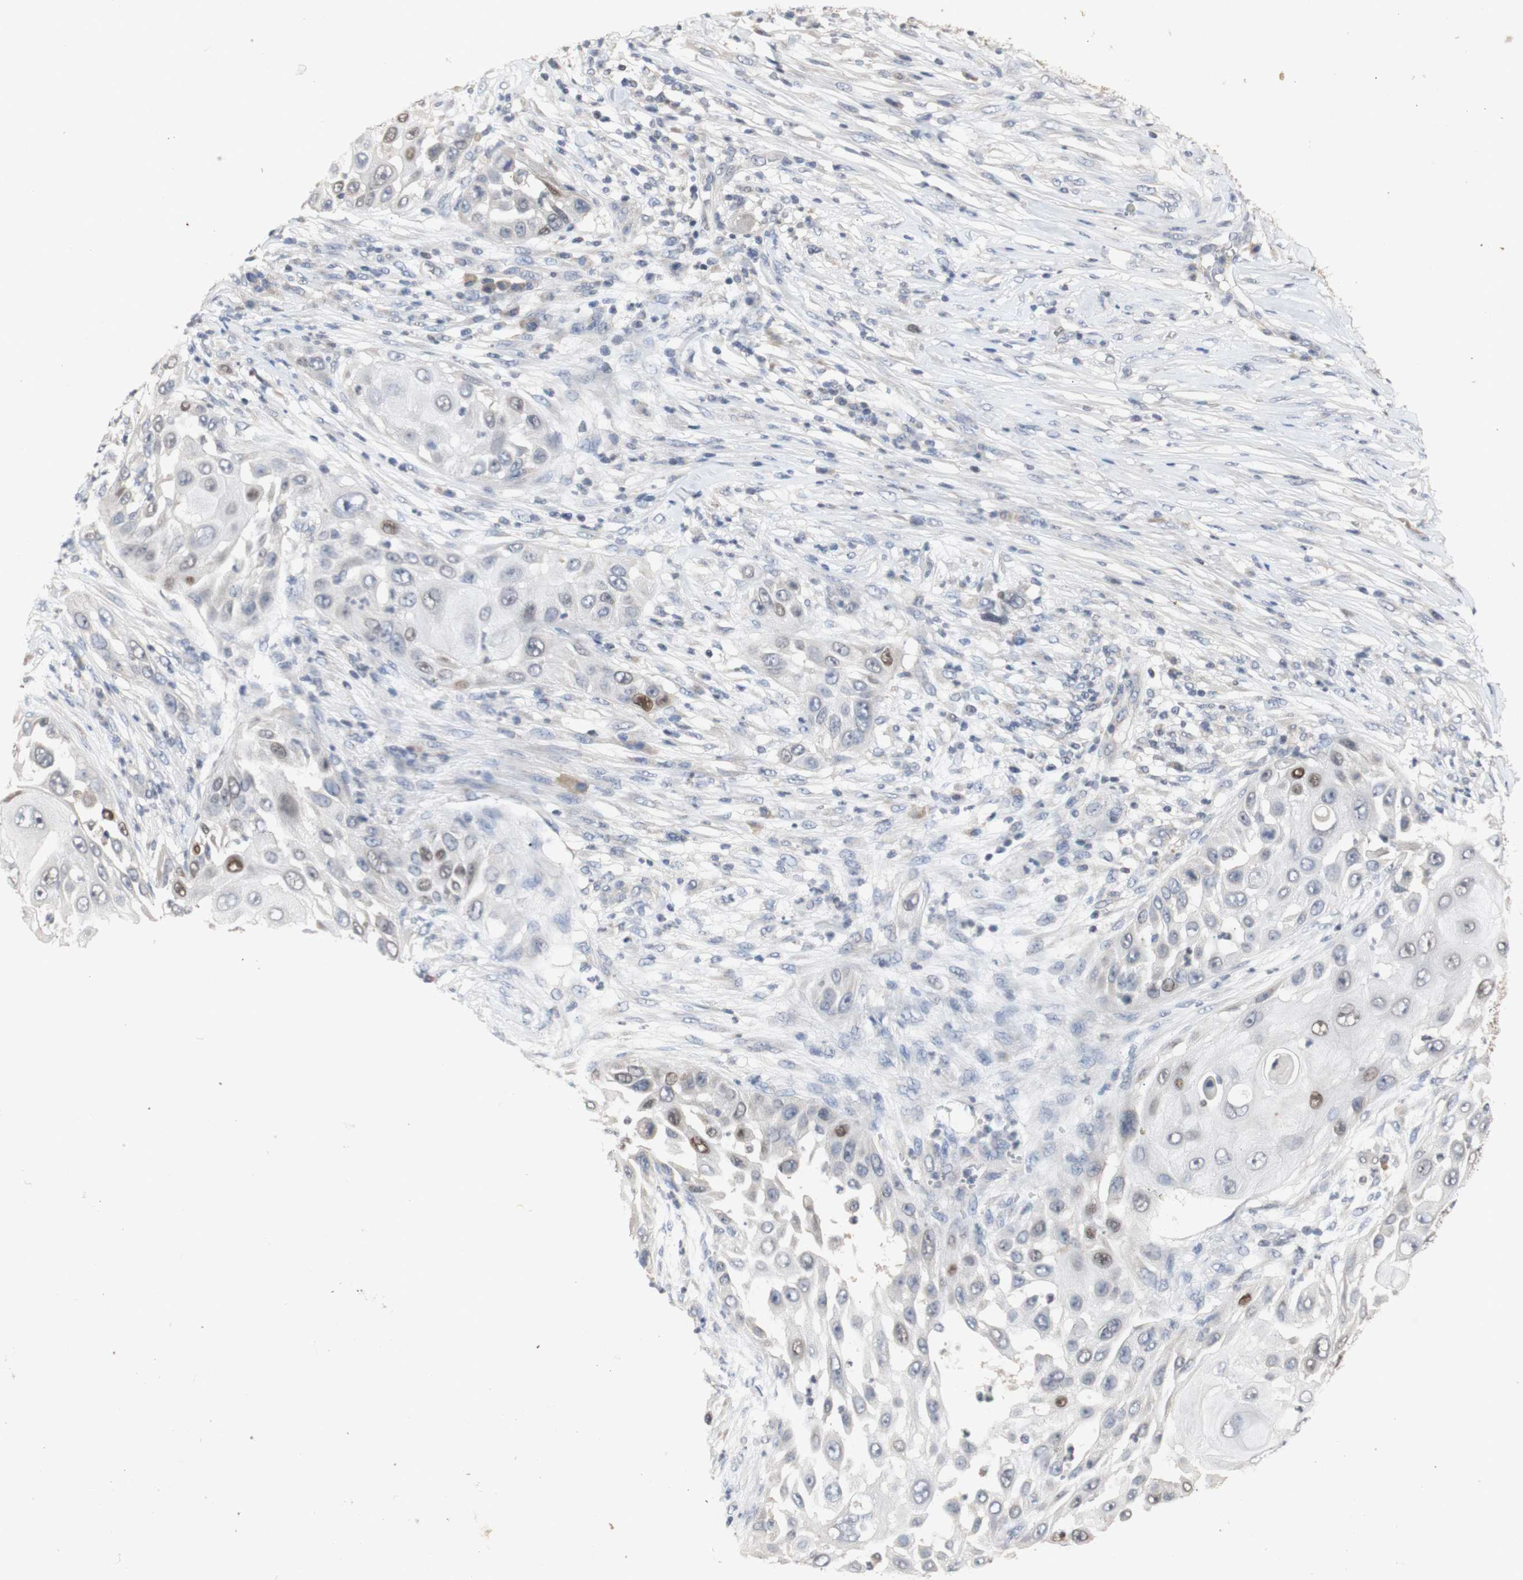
{"staining": {"intensity": "negative", "quantity": "none", "location": "none"}, "tissue": "skin cancer", "cell_type": "Tumor cells", "image_type": "cancer", "snomed": [{"axis": "morphology", "description": "Squamous cell carcinoma, NOS"}, {"axis": "topography", "description": "Skin"}], "caption": "Histopathology image shows no protein positivity in tumor cells of skin cancer (squamous cell carcinoma) tissue.", "gene": "FOSB", "patient": {"sex": "female", "age": 44}}